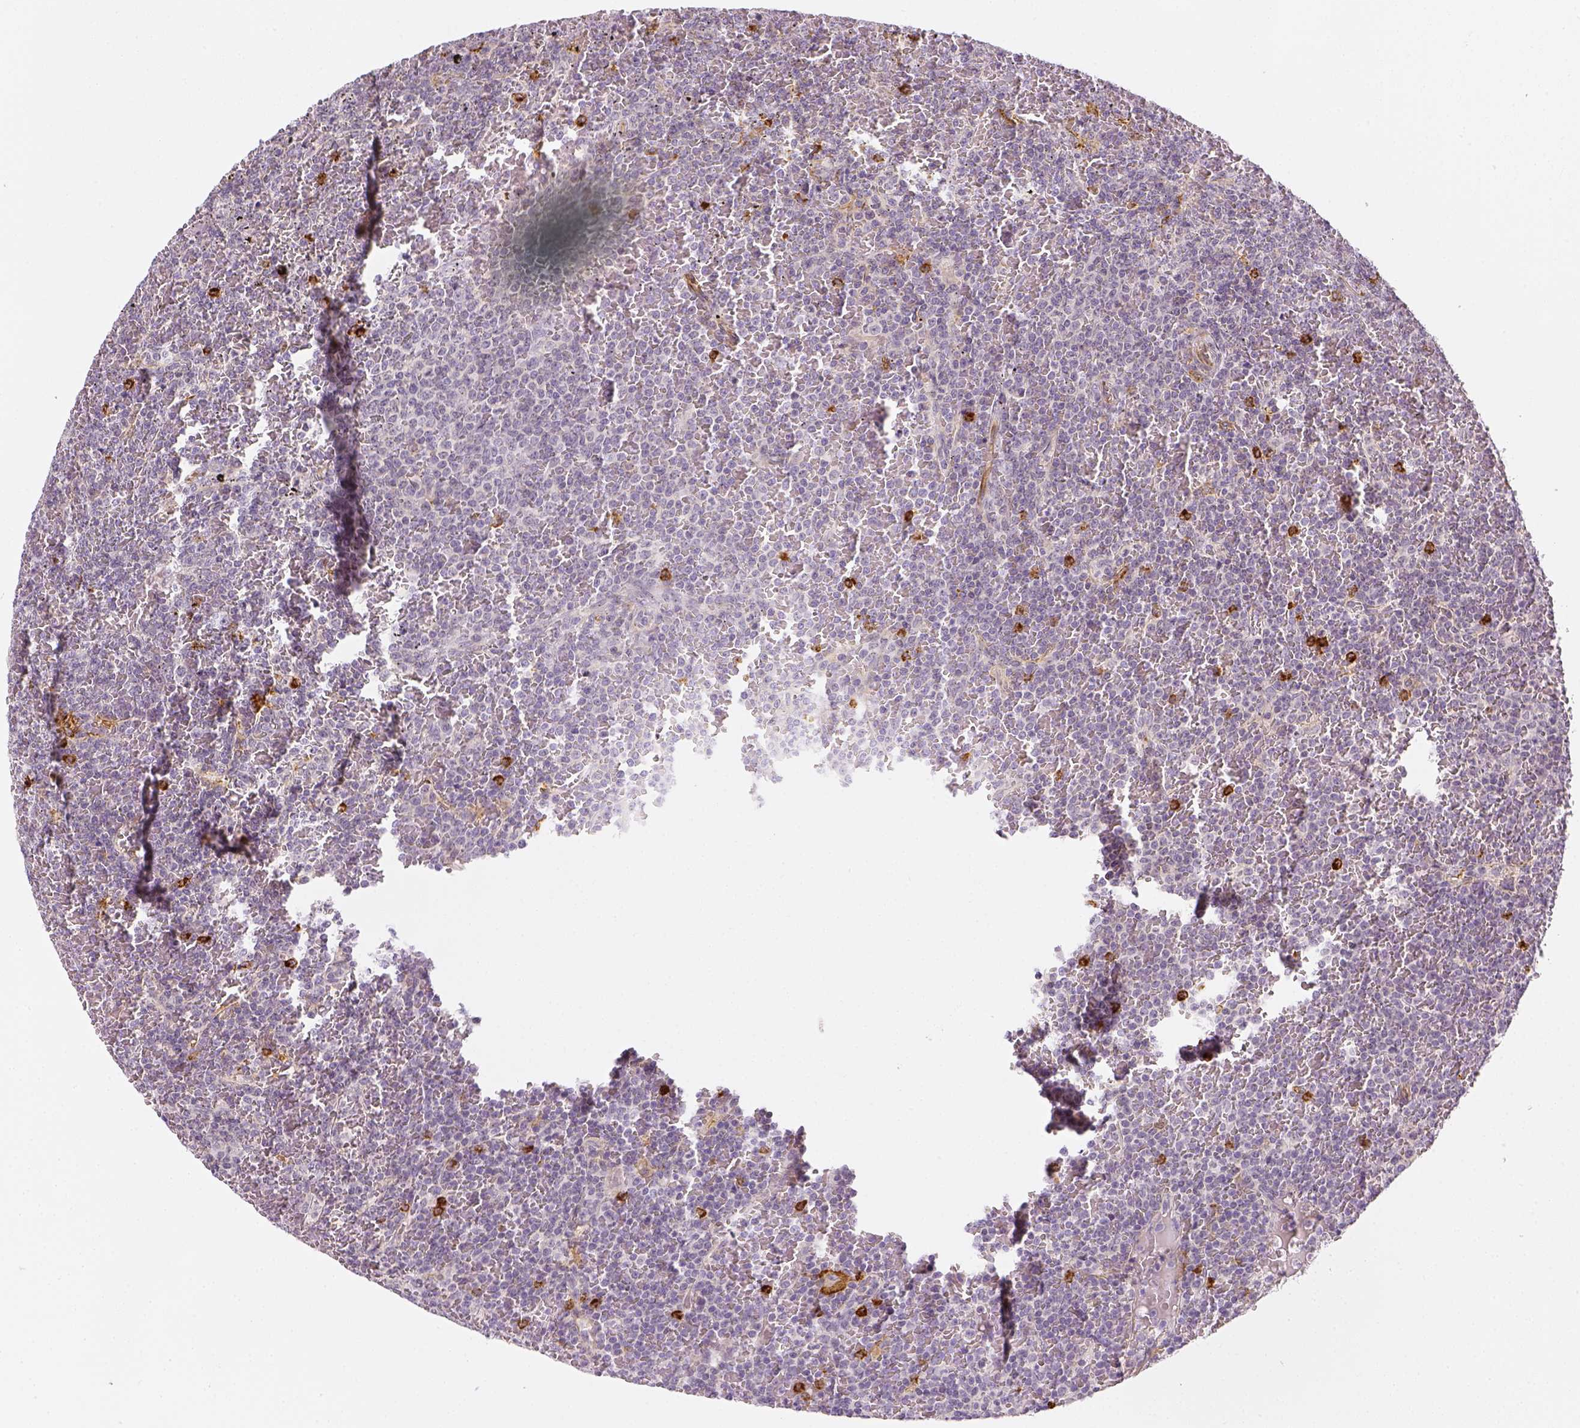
{"staining": {"intensity": "negative", "quantity": "none", "location": "none"}, "tissue": "lymphoma", "cell_type": "Tumor cells", "image_type": "cancer", "snomed": [{"axis": "morphology", "description": "Malignant lymphoma, non-Hodgkin's type, Low grade"}, {"axis": "topography", "description": "Spleen"}], "caption": "Immunohistochemical staining of human lymphoma shows no significant positivity in tumor cells.", "gene": "CD14", "patient": {"sex": "female", "age": 77}}